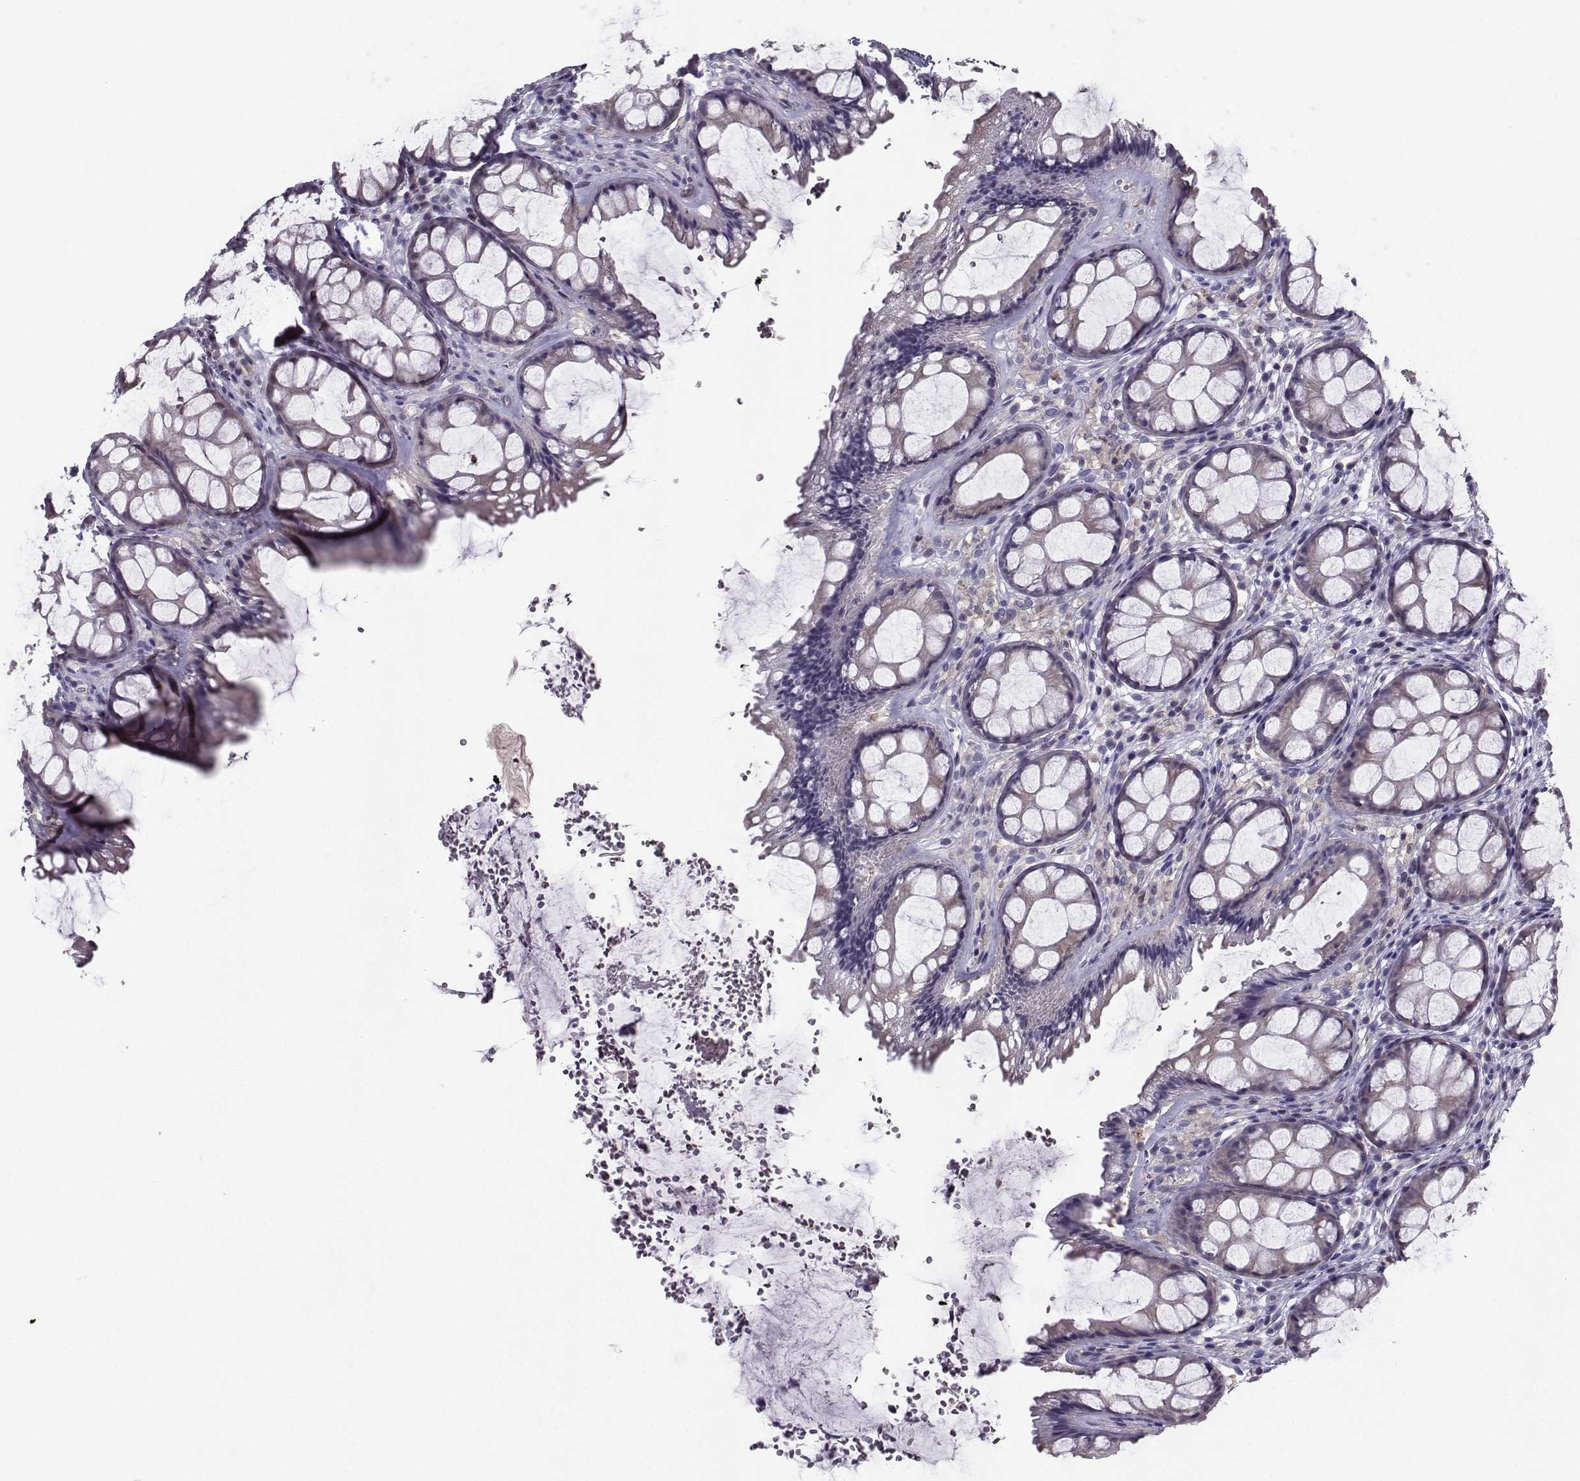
{"staining": {"intensity": "negative", "quantity": "none", "location": "none"}, "tissue": "rectum", "cell_type": "Glandular cells", "image_type": "normal", "snomed": [{"axis": "morphology", "description": "Normal tissue, NOS"}, {"axis": "topography", "description": "Rectum"}], "caption": "DAB (3,3'-diaminobenzidine) immunohistochemical staining of unremarkable human rectum displays no significant staining in glandular cells. (DAB (3,3'-diaminobenzidine) immunohistochemistry, high magnification).", "gene": "PGK1", "patient": {"sex": "female", "age": 62}}